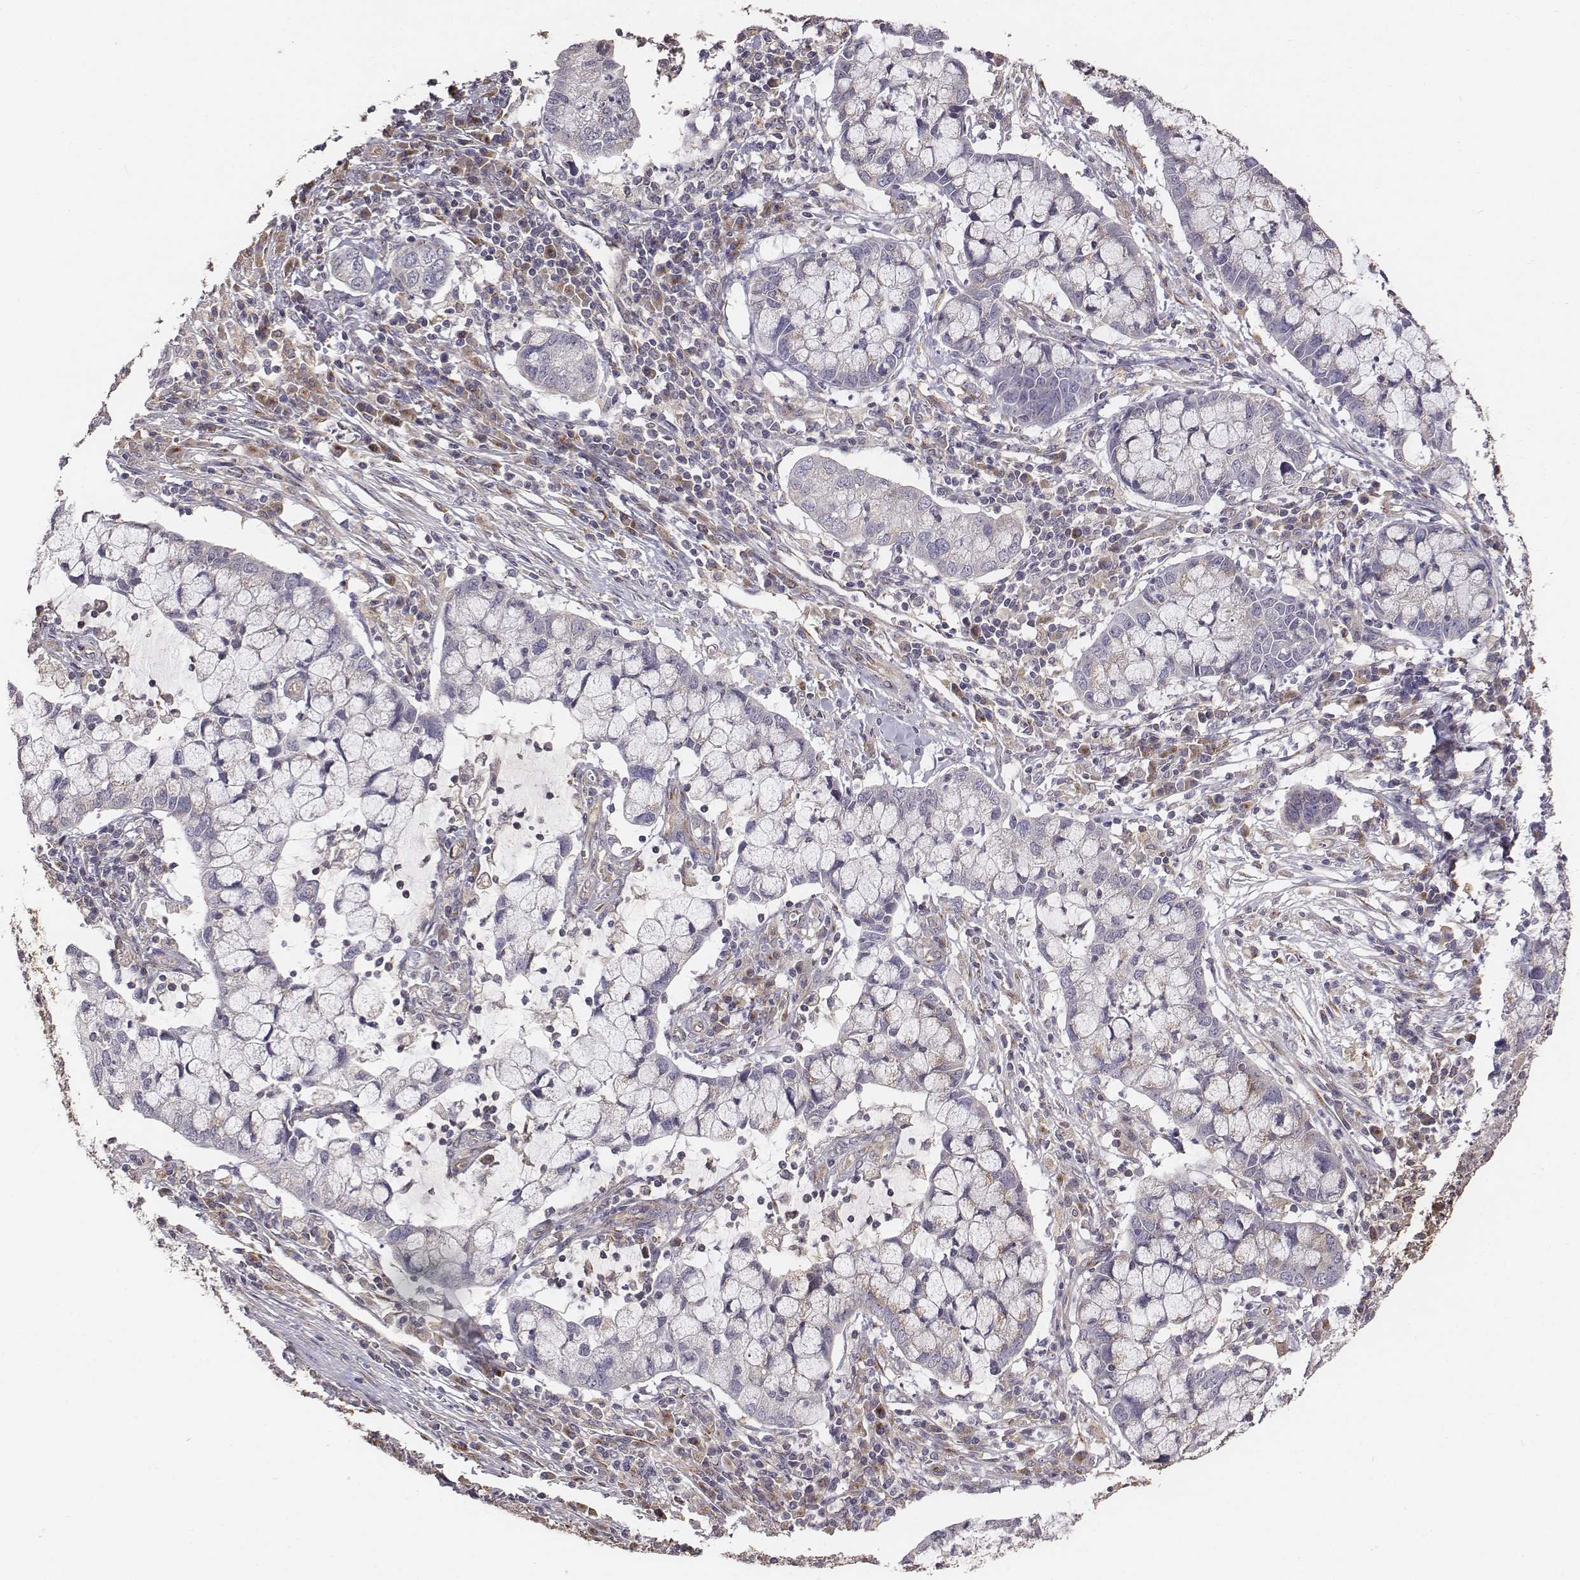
{"staining": {"intensity": "weak", "quantity": "<25%", "location": "cytoplasmic/membranous"}, "tissue": "cervical cancer", "cell_type": "Tumor cells", "image_type": "cancer", "snomed": [{"axis": "morphology", "description": "Adenocarcinoma, NOS"}, {"axis": "topography", "description": "Cervix"}], "caption": "IHC histopathology image of neoplastic tissue: human adenocarcinoma (cervical) stained with DAB shows no significant protein staining in tumor cells.", "gene": "AP1B1", "patient": {"sex": "female", "age": 40}}